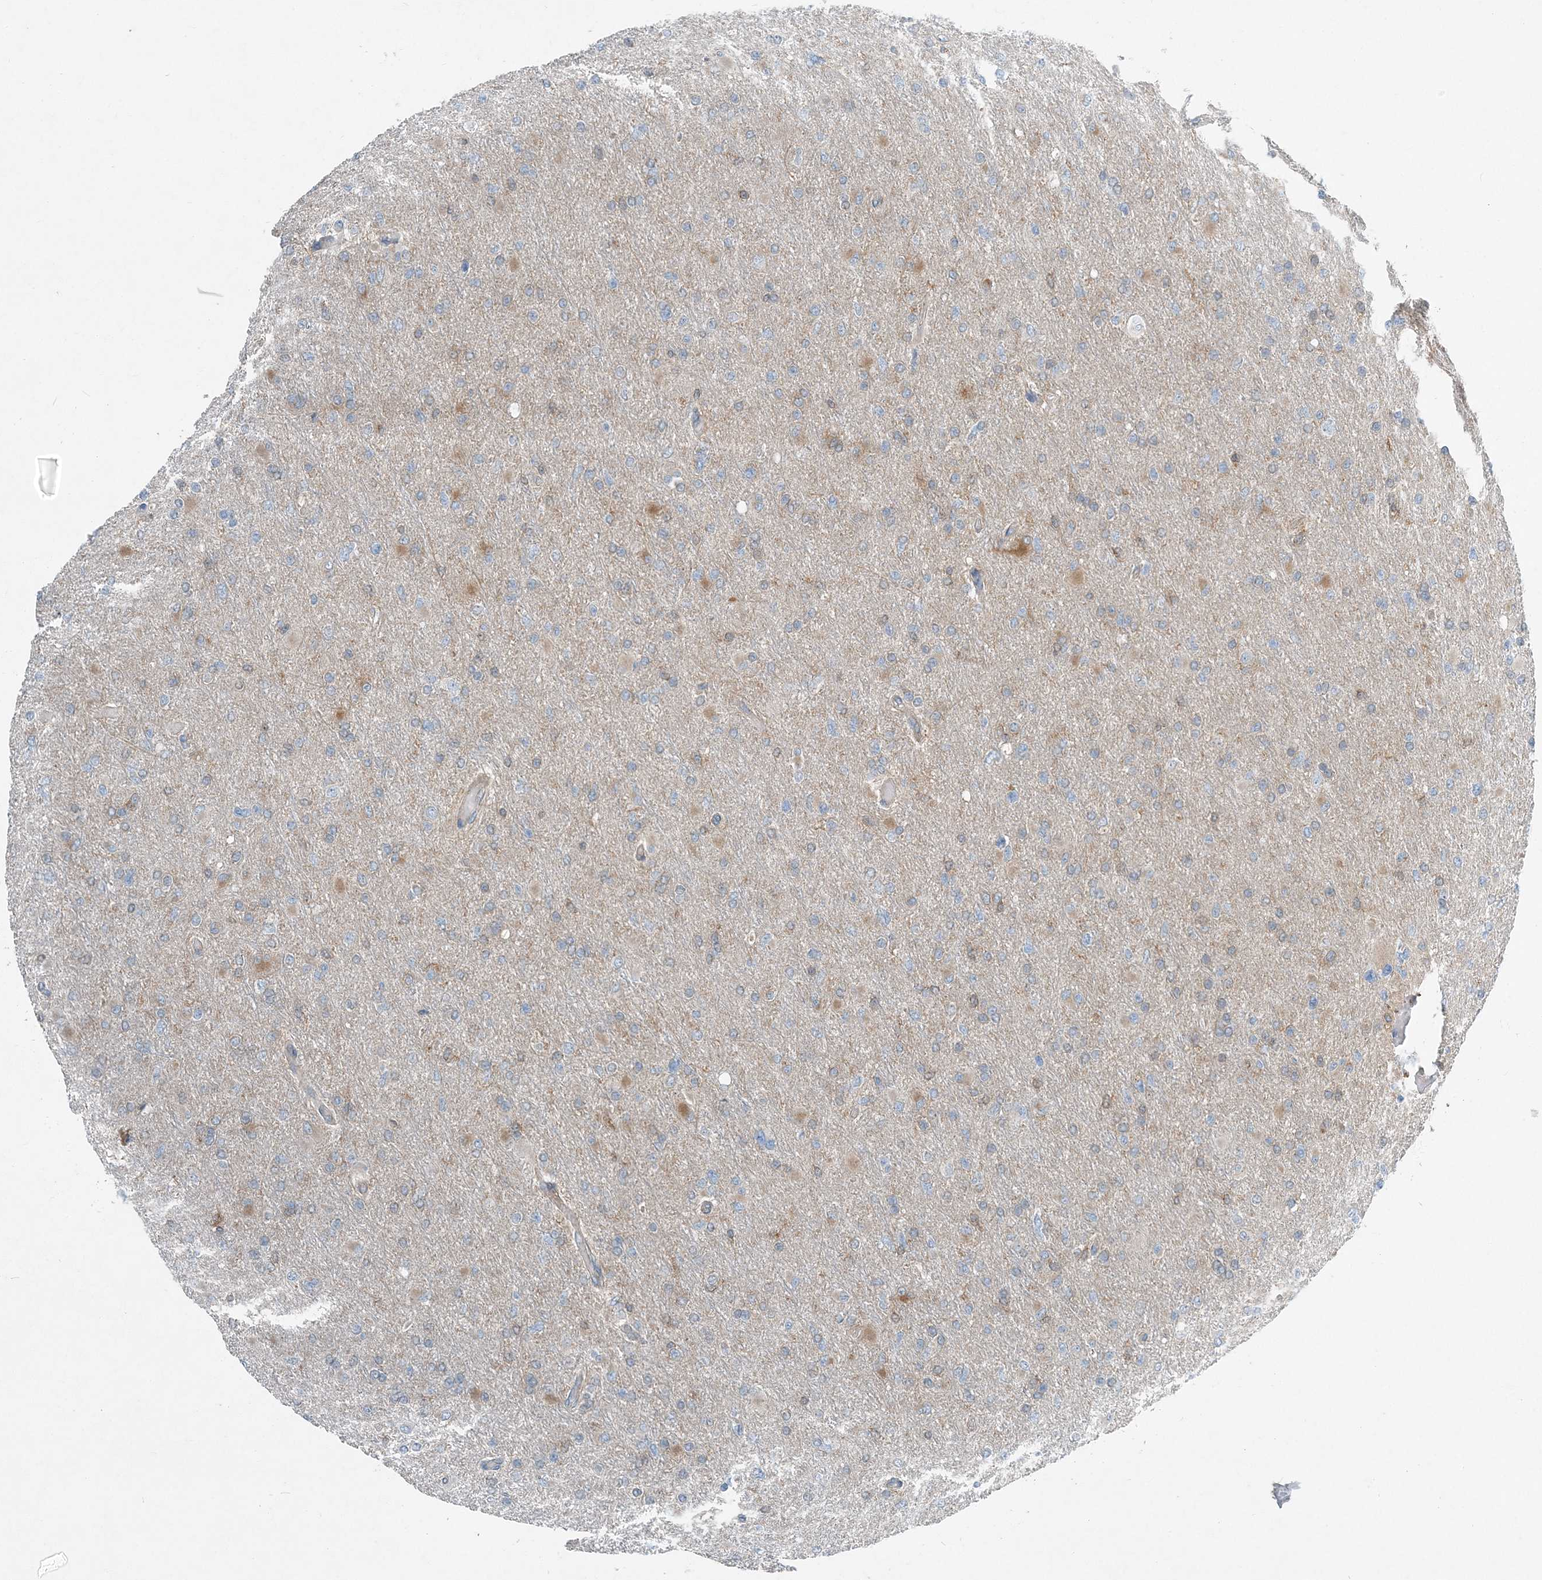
{"staining": {"intensity": "negative", "quantity": "none", "location": "none"}, "tissue": "glioma", "cell_type": "Tumor cells", "image_type": "cancer", "snomed": [{"axis": "morphology", "description": "Glioma, malignant, High grade"}, {"axis": "topography", "description": "Cerebral cortex"}], "caption": "Image shows no significant protein expression in tumor cells of malignant glioma (high-grade).", "gene": "ARMH1", "patient": {"sex": "female", "age": 36}}